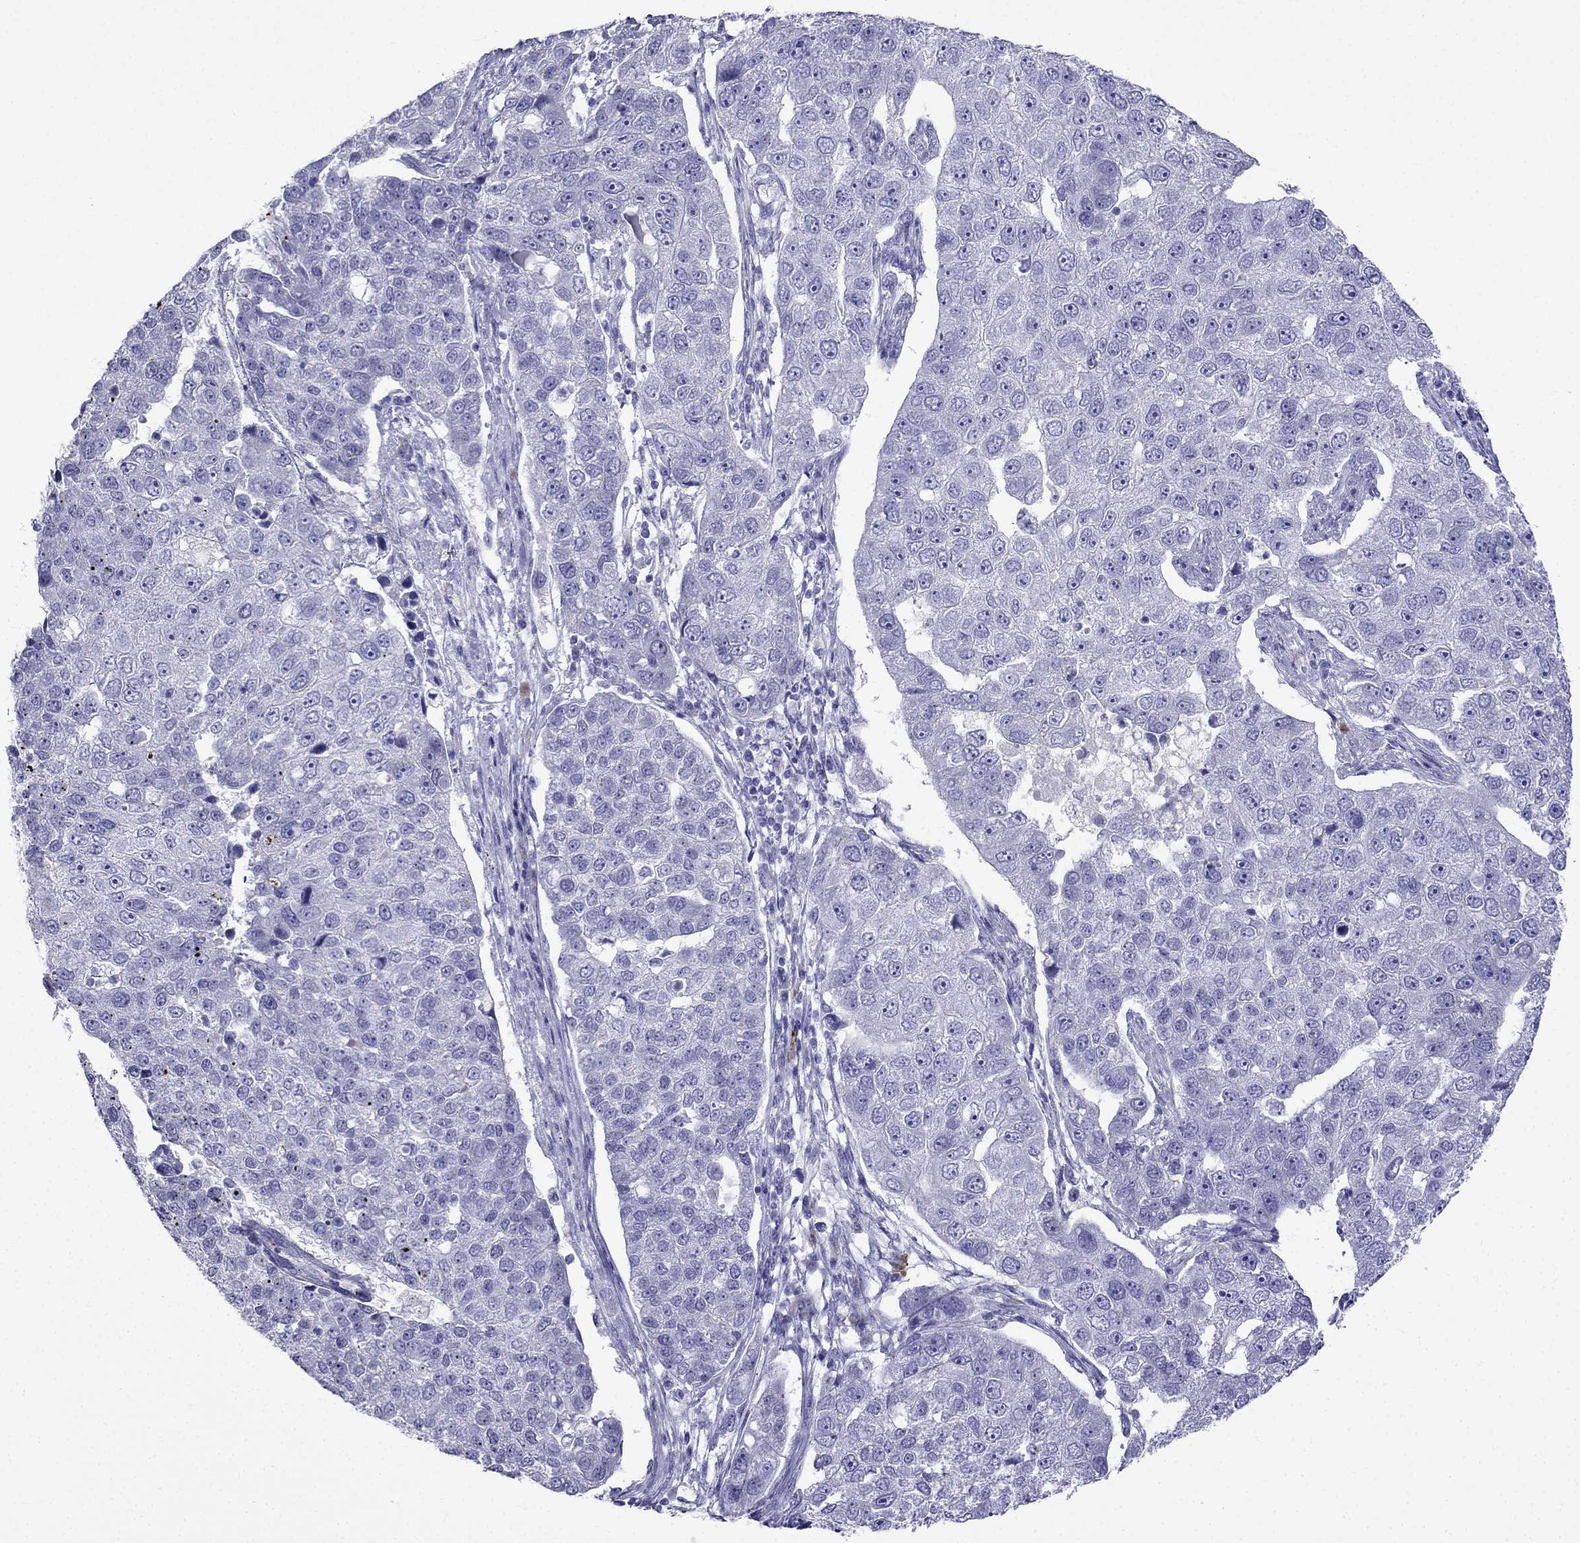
{"staining": {"intensity": "negative", "quantity": "none", "location": "none"}, "tissue": "pancreatic cancer", "cell_type": "Tumor cells", "image_type": "cancer", "snomed": [{"axis": "morphology", "description": "Adenocarcinoma, NOS"}, {"axis": "topography", "description": "Pancreas"}], "caption": "Tumor cells are negative for protein expression in human adenocarcinoma (pancreatic). (DAB (3,3'-diaminobenzidine) IHC, high magnification).", "gene": "PATE1", "patient": {"sex": "female", "age": 61}}